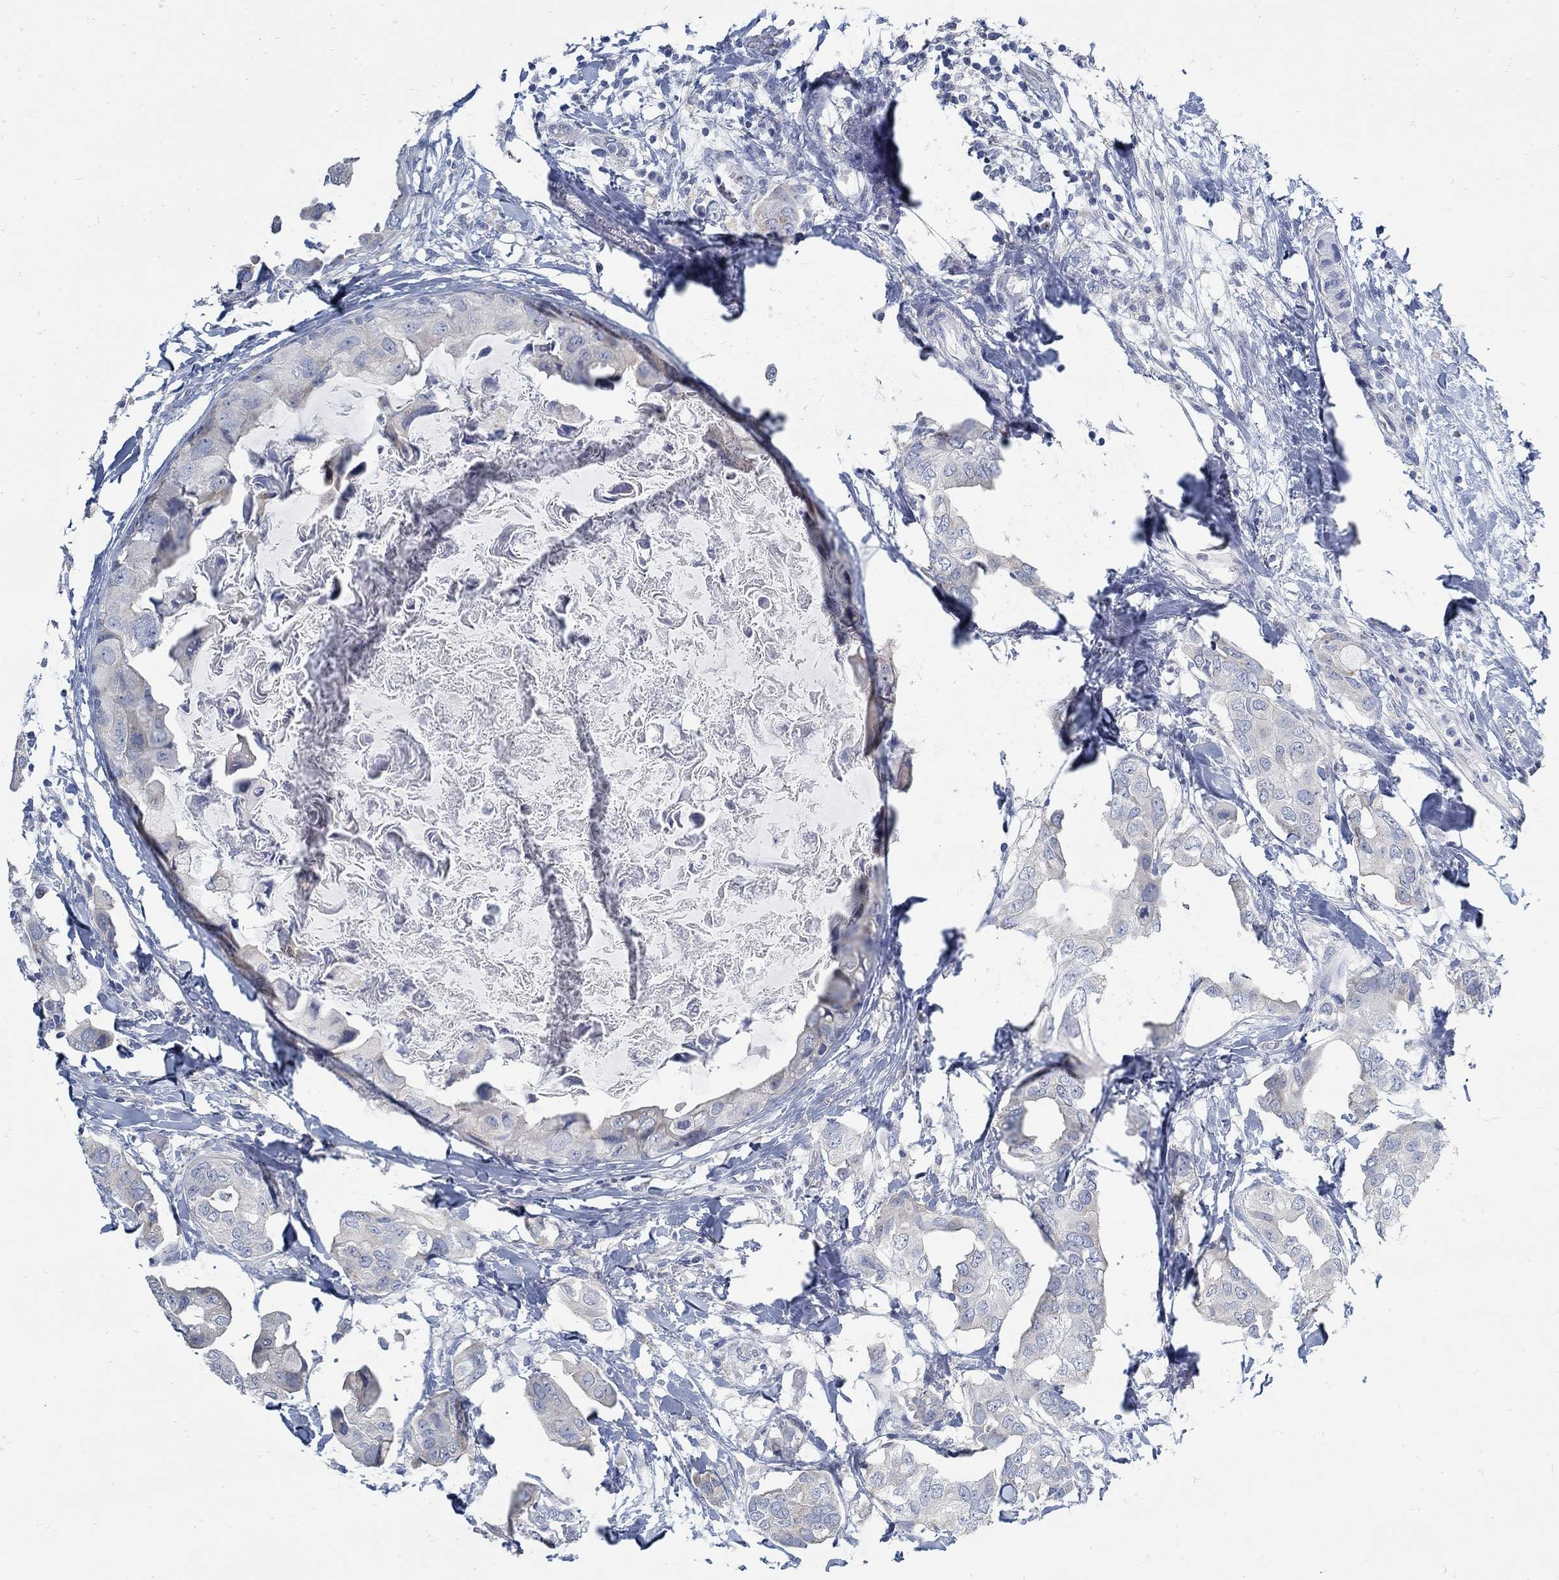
{"staining": {"intensity": "negative", "quantity": "none", "location": "none"}, "tissue": "breast cancer", "cell_type": "Tumor cells", "image_type": "cancer", "snomed": [{"axis": "morphology", "description": "Normal tissue, NOS"}, {"axis": "morphology", "description": "Duct carcinoma"}, {"axis": "topography", "description": "Breast"}], "caption": "The histopathology image demonstrates no significant expression in tumor cells of breast cancer.", "gene": "ZFAND4", "patient": {"sex": "female", "age": 40}}